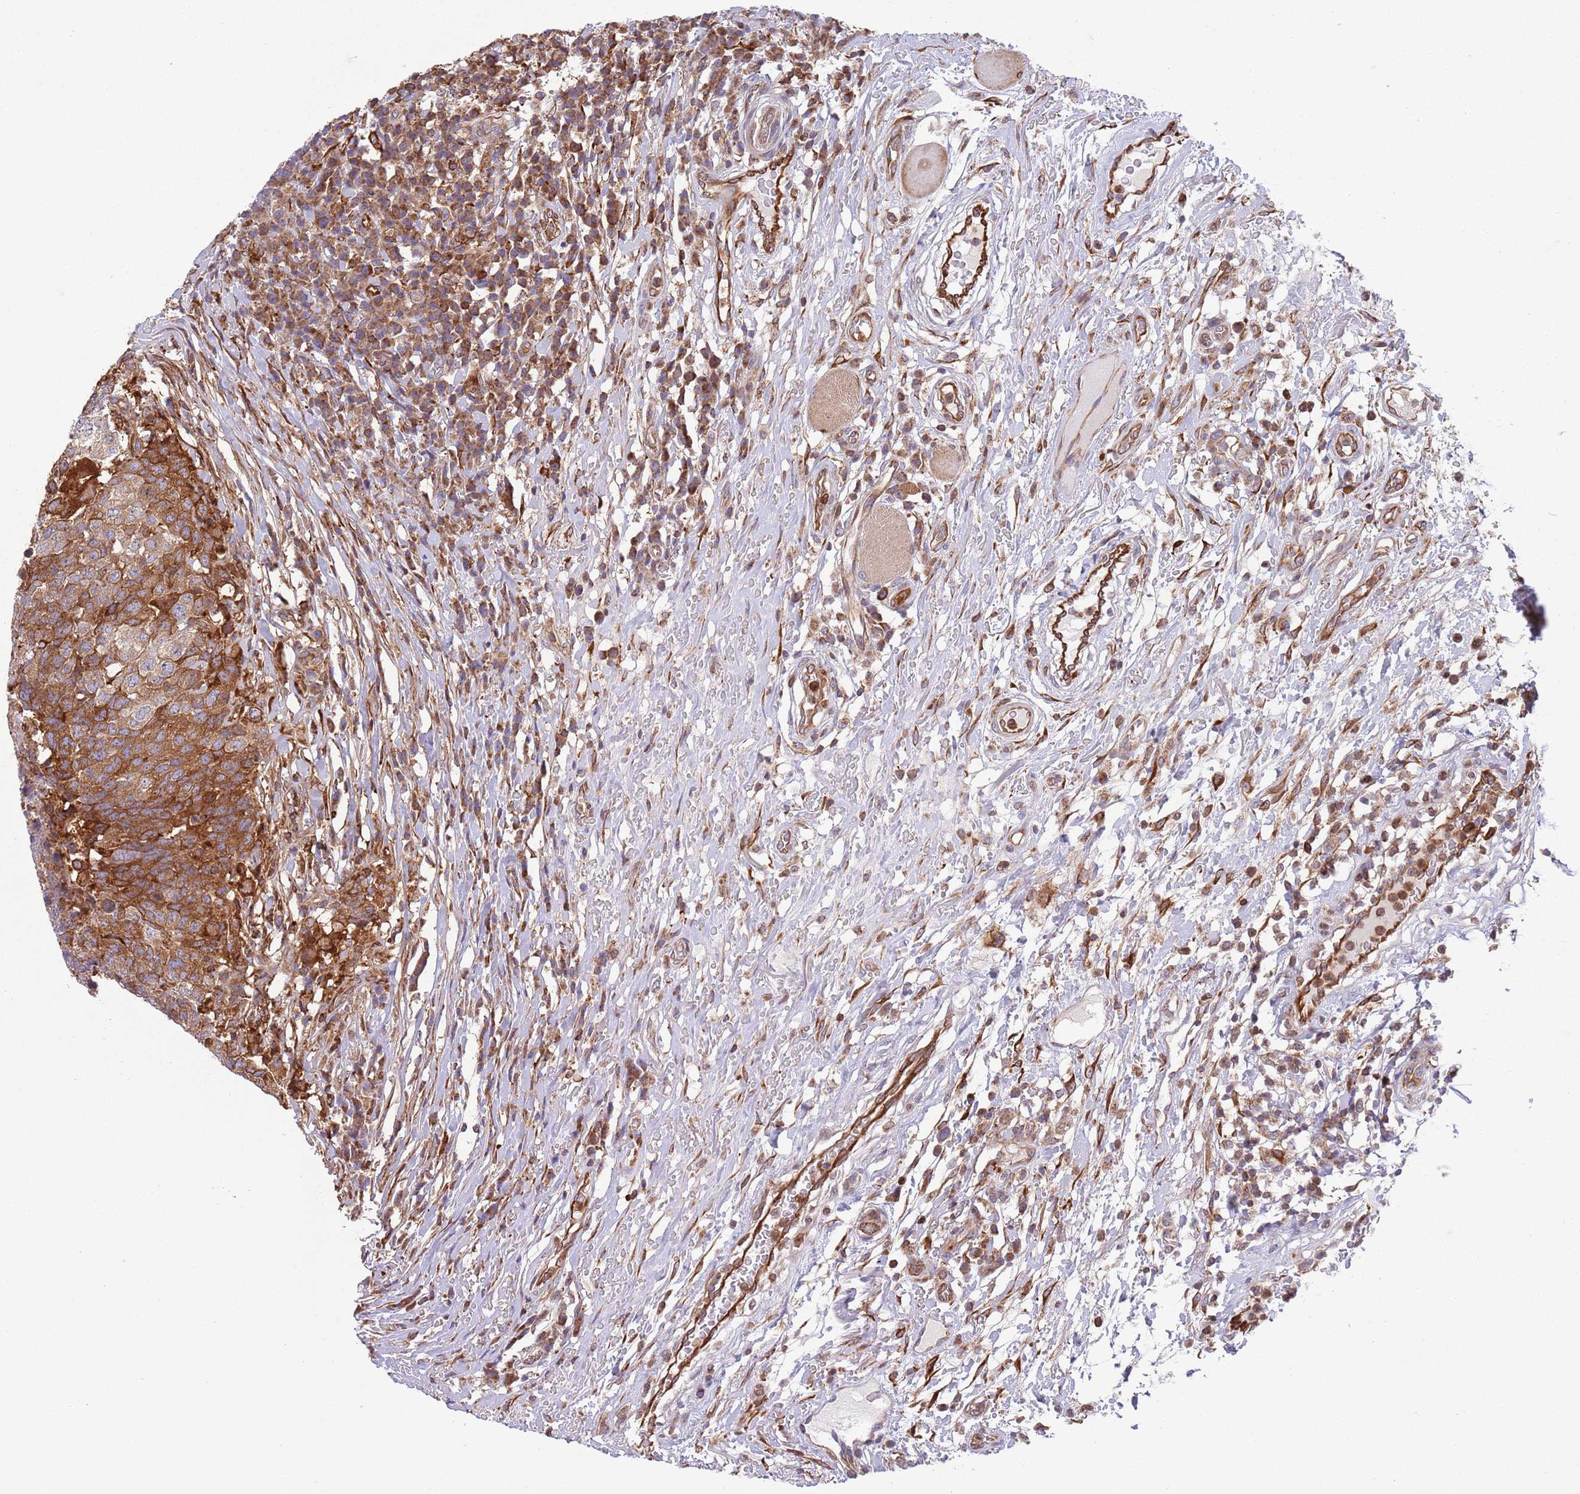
{"staining": {"intensity": "moderate", "quantity": ">75%", "location": "cytoplasmic/membranous"}, "tissue": "head and neck cancer", "cell_type": "Tumor cells", "image_type": "cancer", "snomed": [{"axis": "morphology", "description": "Normal tissue, NOS"}, {"axis": "morphology", "description": "Squamous cell carcinoma, NOS"}, {"axis": "topography", "description": "Skeletal muscle"}, {"axis": "topography", "description": "Vascular tissue"}, {"axis": "topography", "description": "Peripheral nerve tissue"}, {"axis": "topography", "description": "Head-Neck"}], "caption": "Immunohistochemical staining of head and neck cancer demonstrates medium levels of moderate cytoplasmic/membranous positivity in about >75% of tumor cells. (DAB (3,3'-diaminobenzidine) = brown stain, brightfield microscopy at high magnification).", "gene": "ZMYM5", "patient": {"sex": "male", "age": 66}}